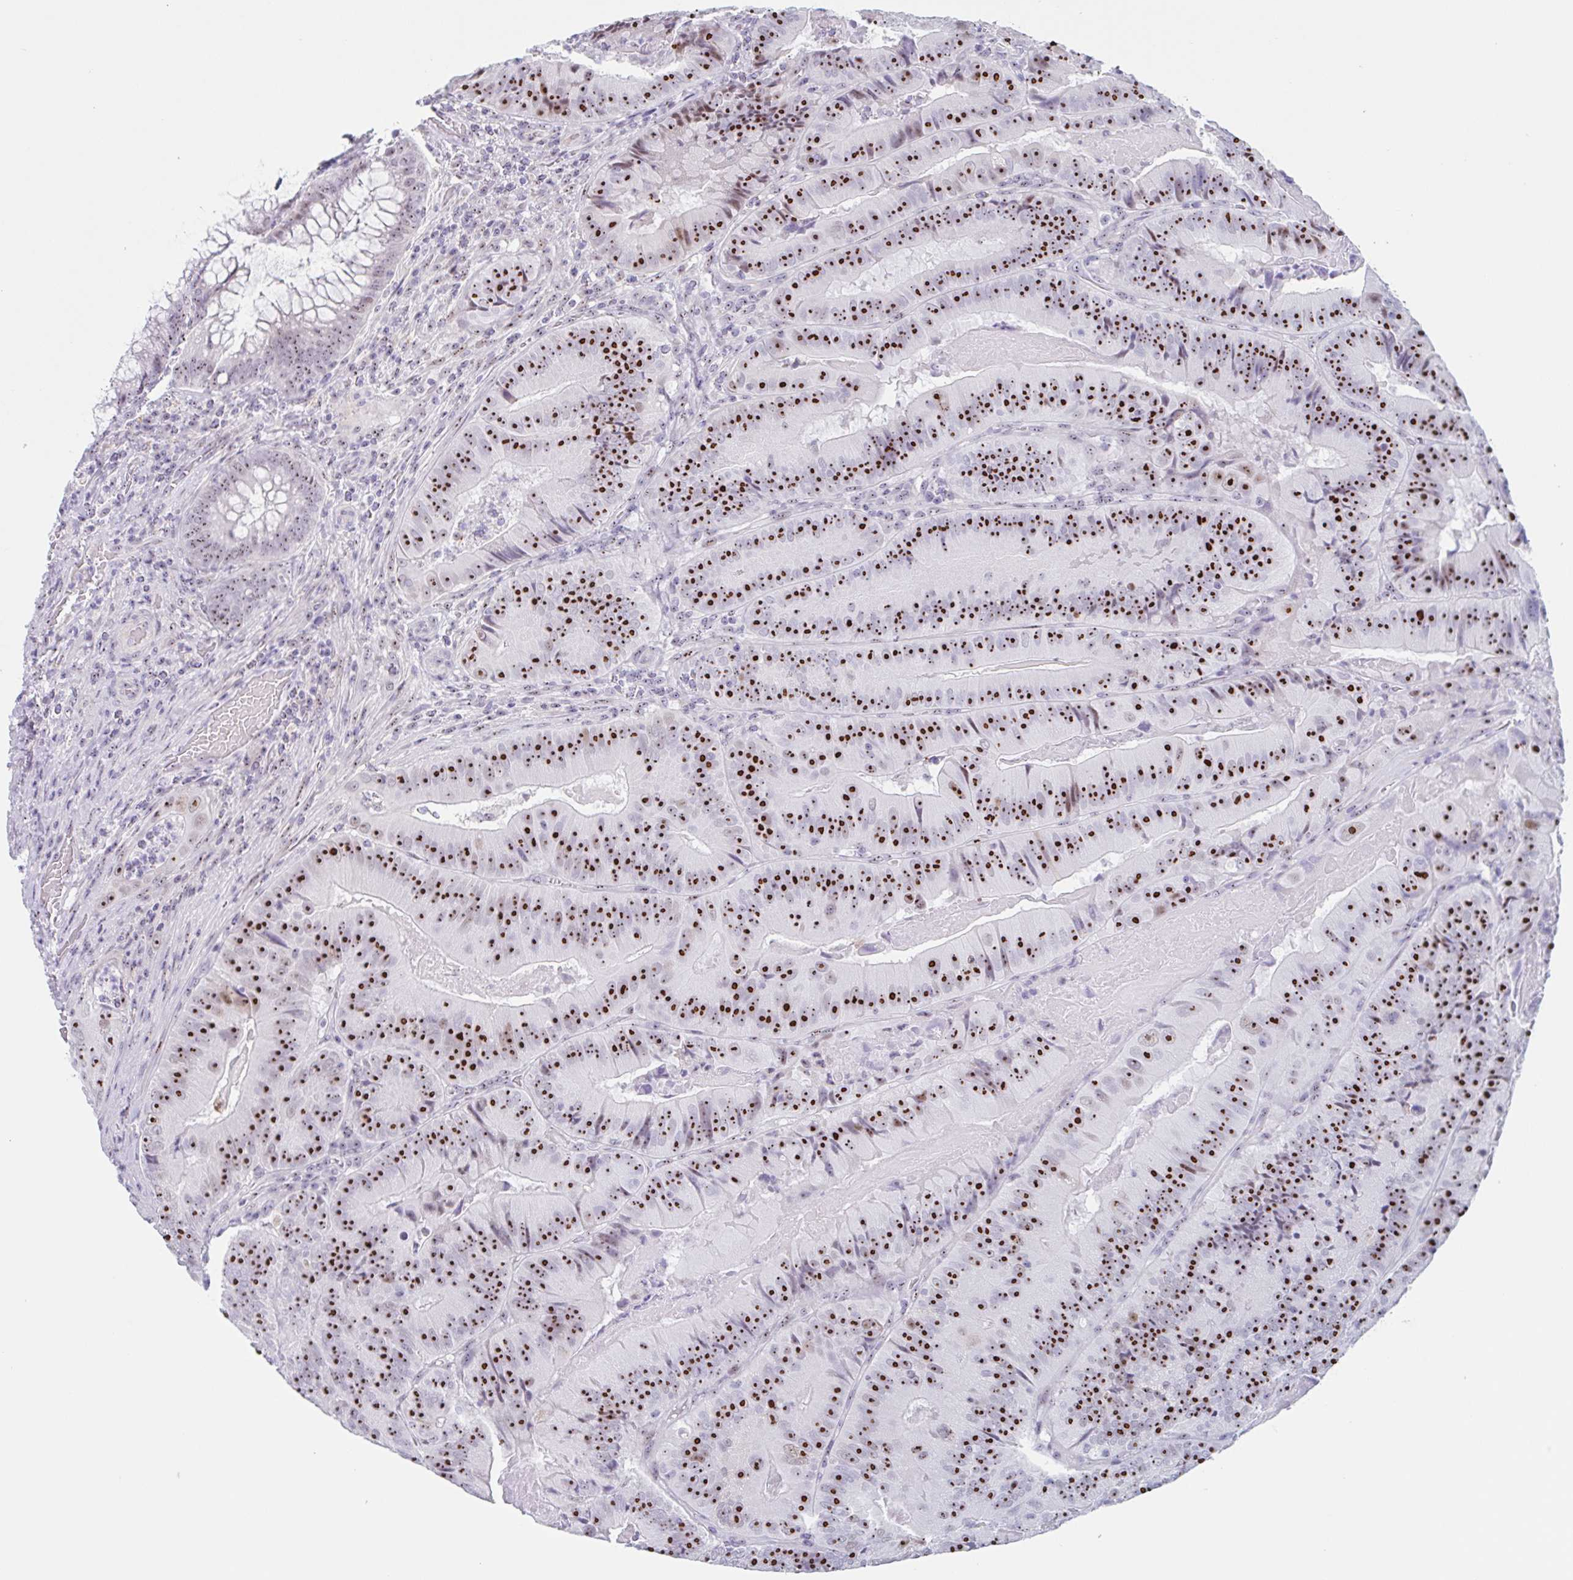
{"staining": {"intensity": "strong", "quantity": ">75%", "location": "nuclear"}, "tissue": "colorectal cancer", "cell_type": "Tumor cells", "image_type": "cancer", "snomed": [{"axis": "morphology", "description": "Adenocarcinoma, NOS"}, {"axis": "topography", "description": "Colon"}], "caption": "High-power microscopy captured an immunohistochemistry (IHC) histopathology image of colorectal cancer (adenocarcinoma), revealing strong nuclear staining in about >75% of tumor cells.", "gene": "LENG9", "patient": {"sex": "female", "age": 86}}